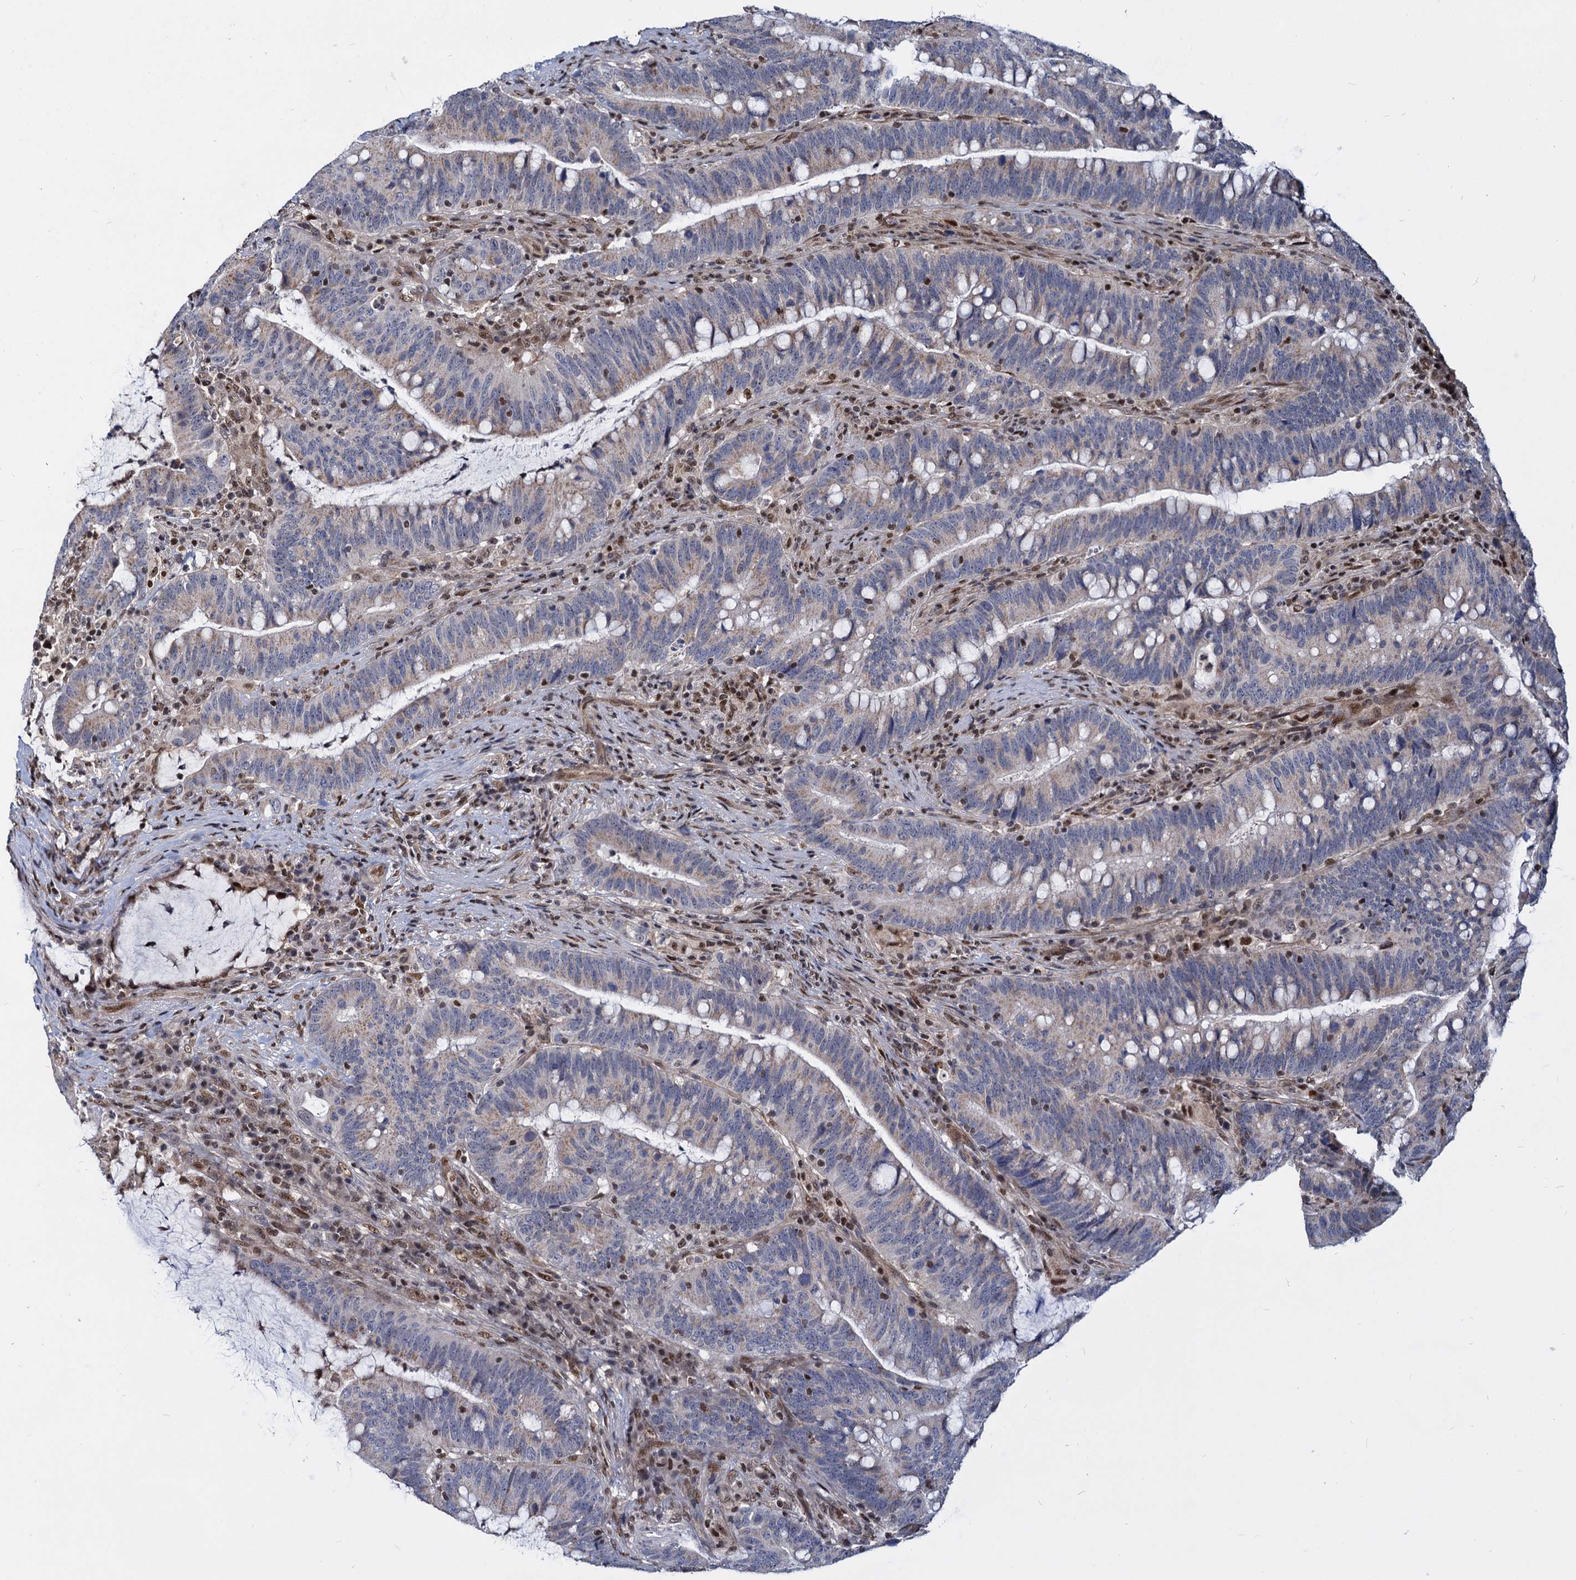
{"staining": {"intensity": "weak", "quantity": "25%-75%", "location": "cytoplasmic/membranous"}, "tissue": "colorectal cancer", "cell_type": "Tumor cells", "image_type": "cancer", "snomed": [{"axis": "morphology", "description": "Adenocarcinoma, NOS"}, {"axis": "topography", "description": "Colon"}], "caption": "High-power microscopy captured an IHC photomicrograph of colorectal cancer (adenocarcinoma), revealing weak cytoplasmic/membranous expression in about 25%-75% of tumor cells. The protein is shown in brown color, while the nuclei are stained blue.", "gene": "UBLCP1", "patient": {"sex": "female", "age": 66}}